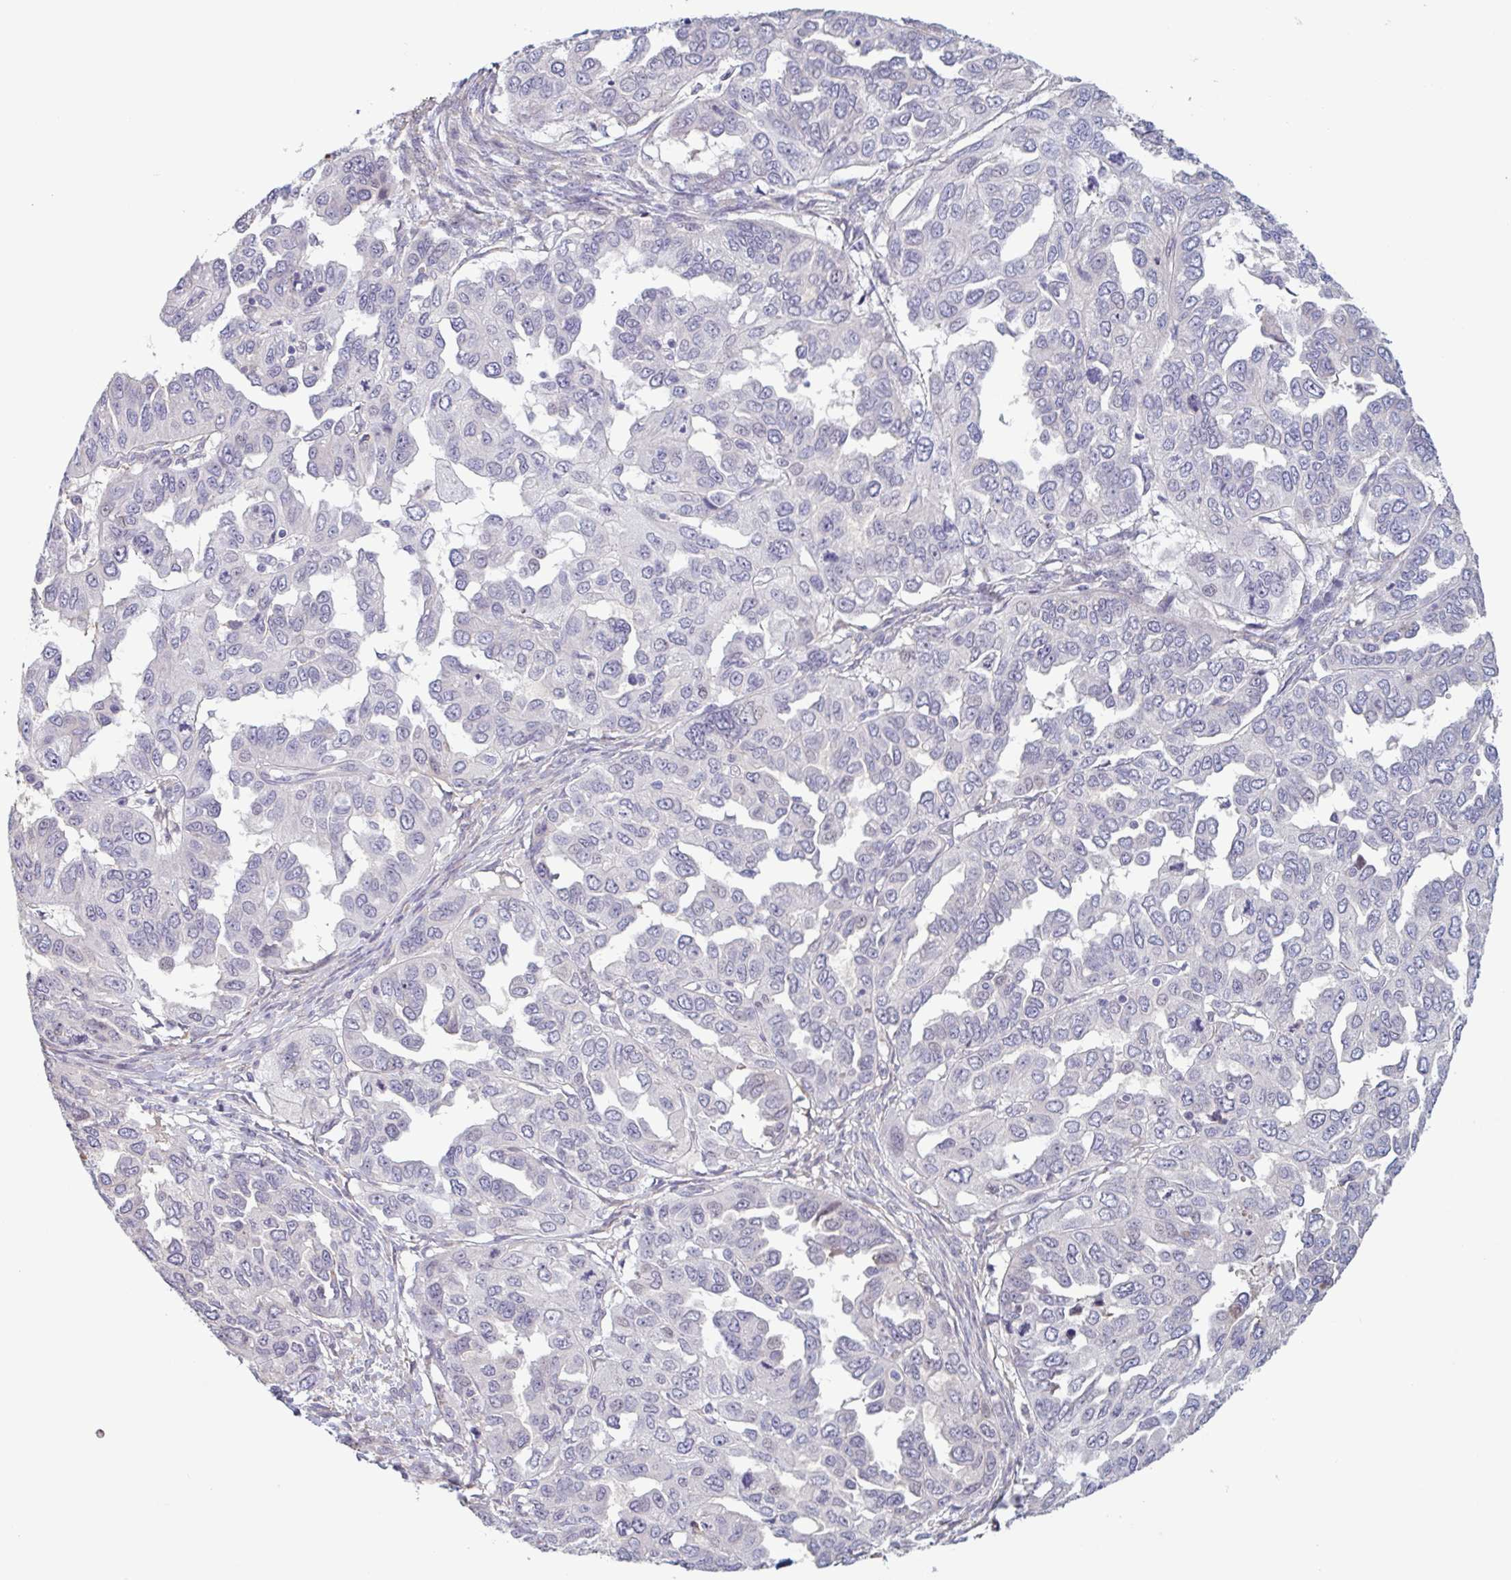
{"staining": {"intensity": "negative", "quantity": "none", "location": "none"}, "tissue": "ovarian cancer", "cell_type": "Tumor cells", "image_type": "cancer", "snomed": [{"axis": "morphology", "description": "Cystadenocarcinoma, serous, NOS"}, {"axis": "topography", "description": "Ovary"}], "caption": "Tumor cells are negative for brown protein staining in ovarian serous cystadenocarcinoma.", "gene": "TAF1D", "patient": {"sex": "female", "age": 53}}